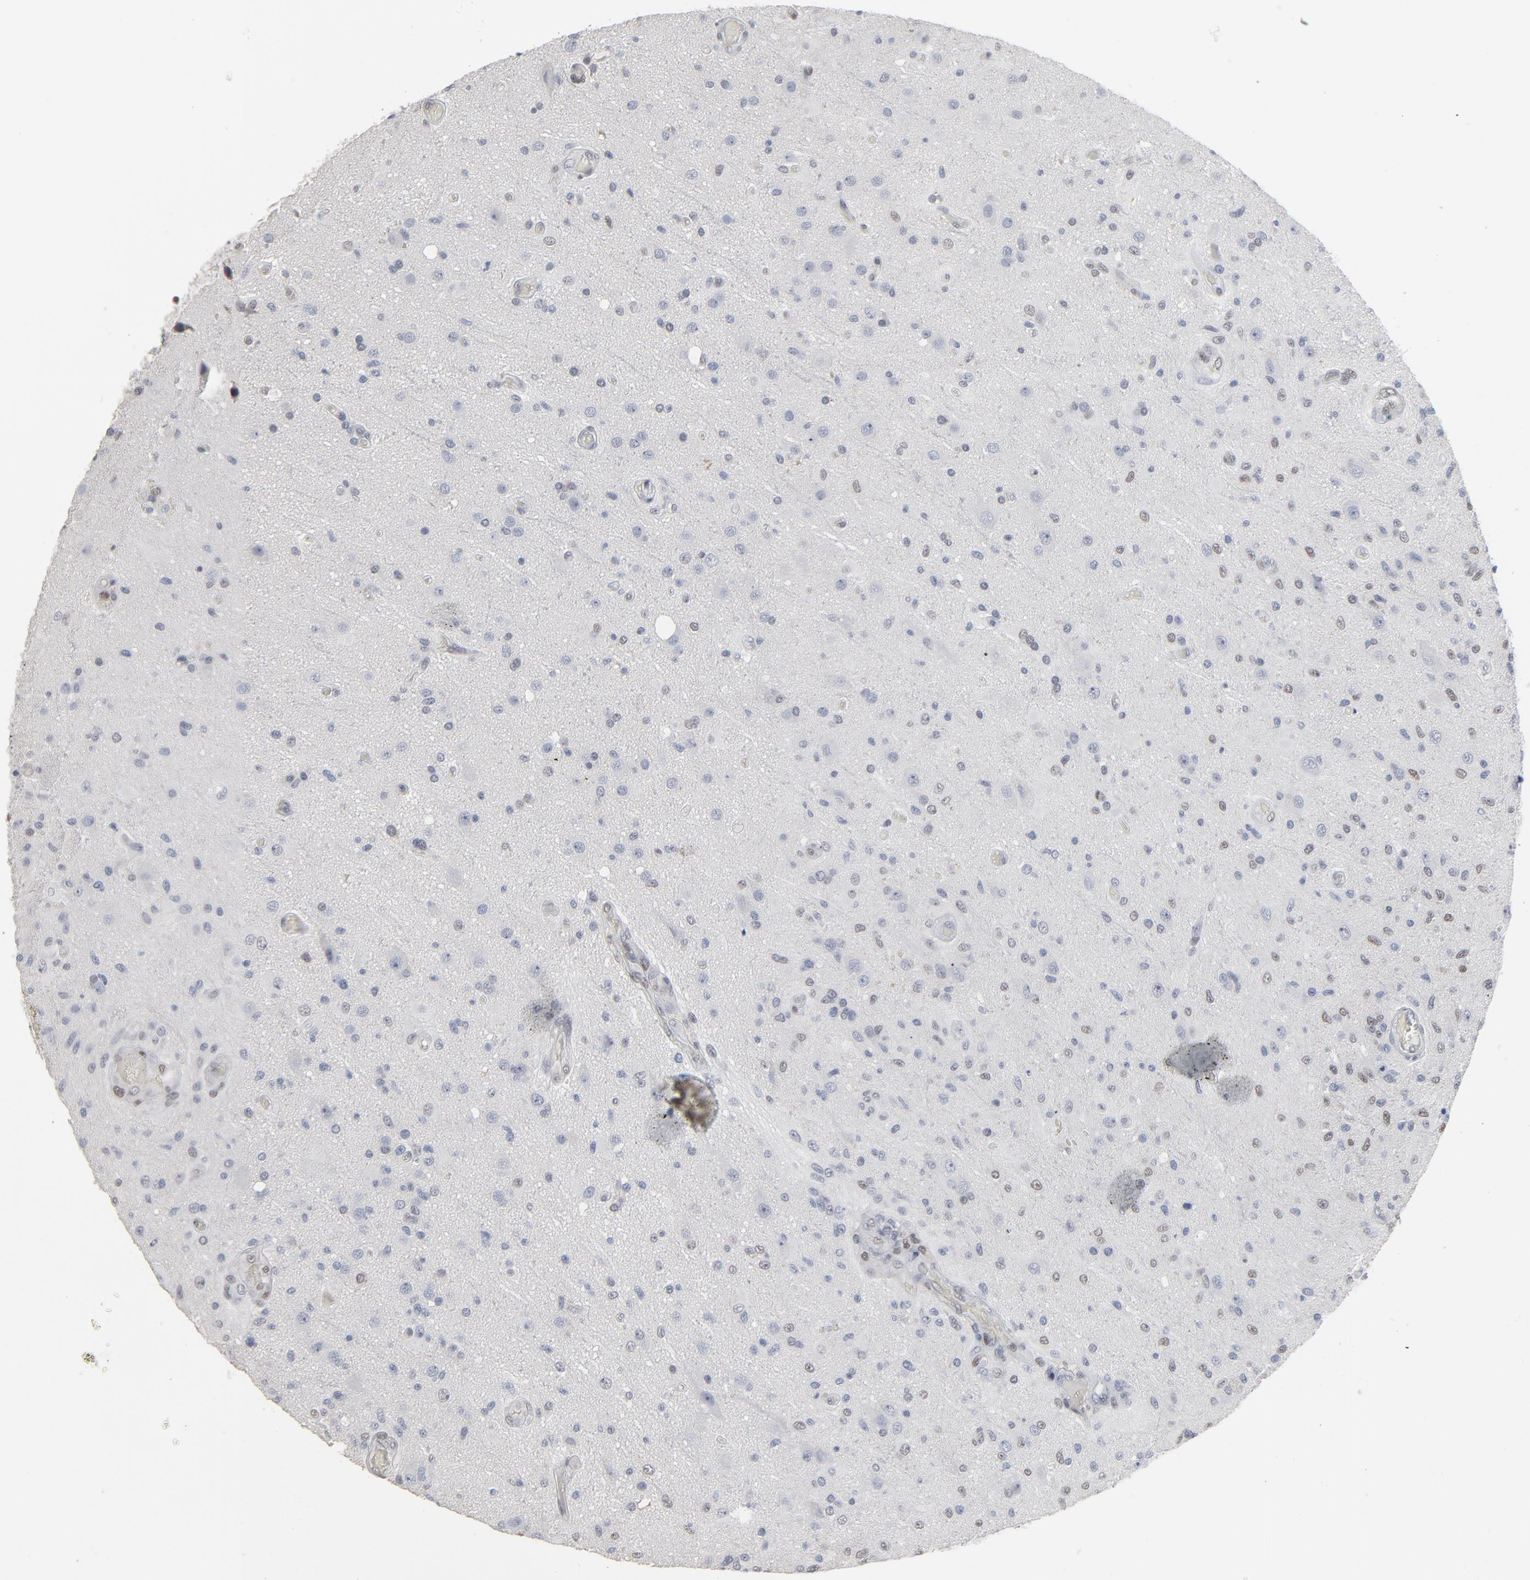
{"staining": {"intensity": "weak", "quantity": "<25%", "location": "nuclear"}, "tissue": "glioma", "cell_type": "Tumor cells", "image_type": "cancer", "snomed": [{"axis": "morphology", "description": "Normal tissue, NOS"}, {"axis": "morphology", "description": "Glioma, malignant, High grade"}, {"axis": "topography", "description": "Cerebral cortex"}], "caption": "Protein analysis of malignant high-grade glioma exhibits no significant expression in tumor cells.", "gene": "ATF7", "patient": {"sex": "male", "age": 77}}